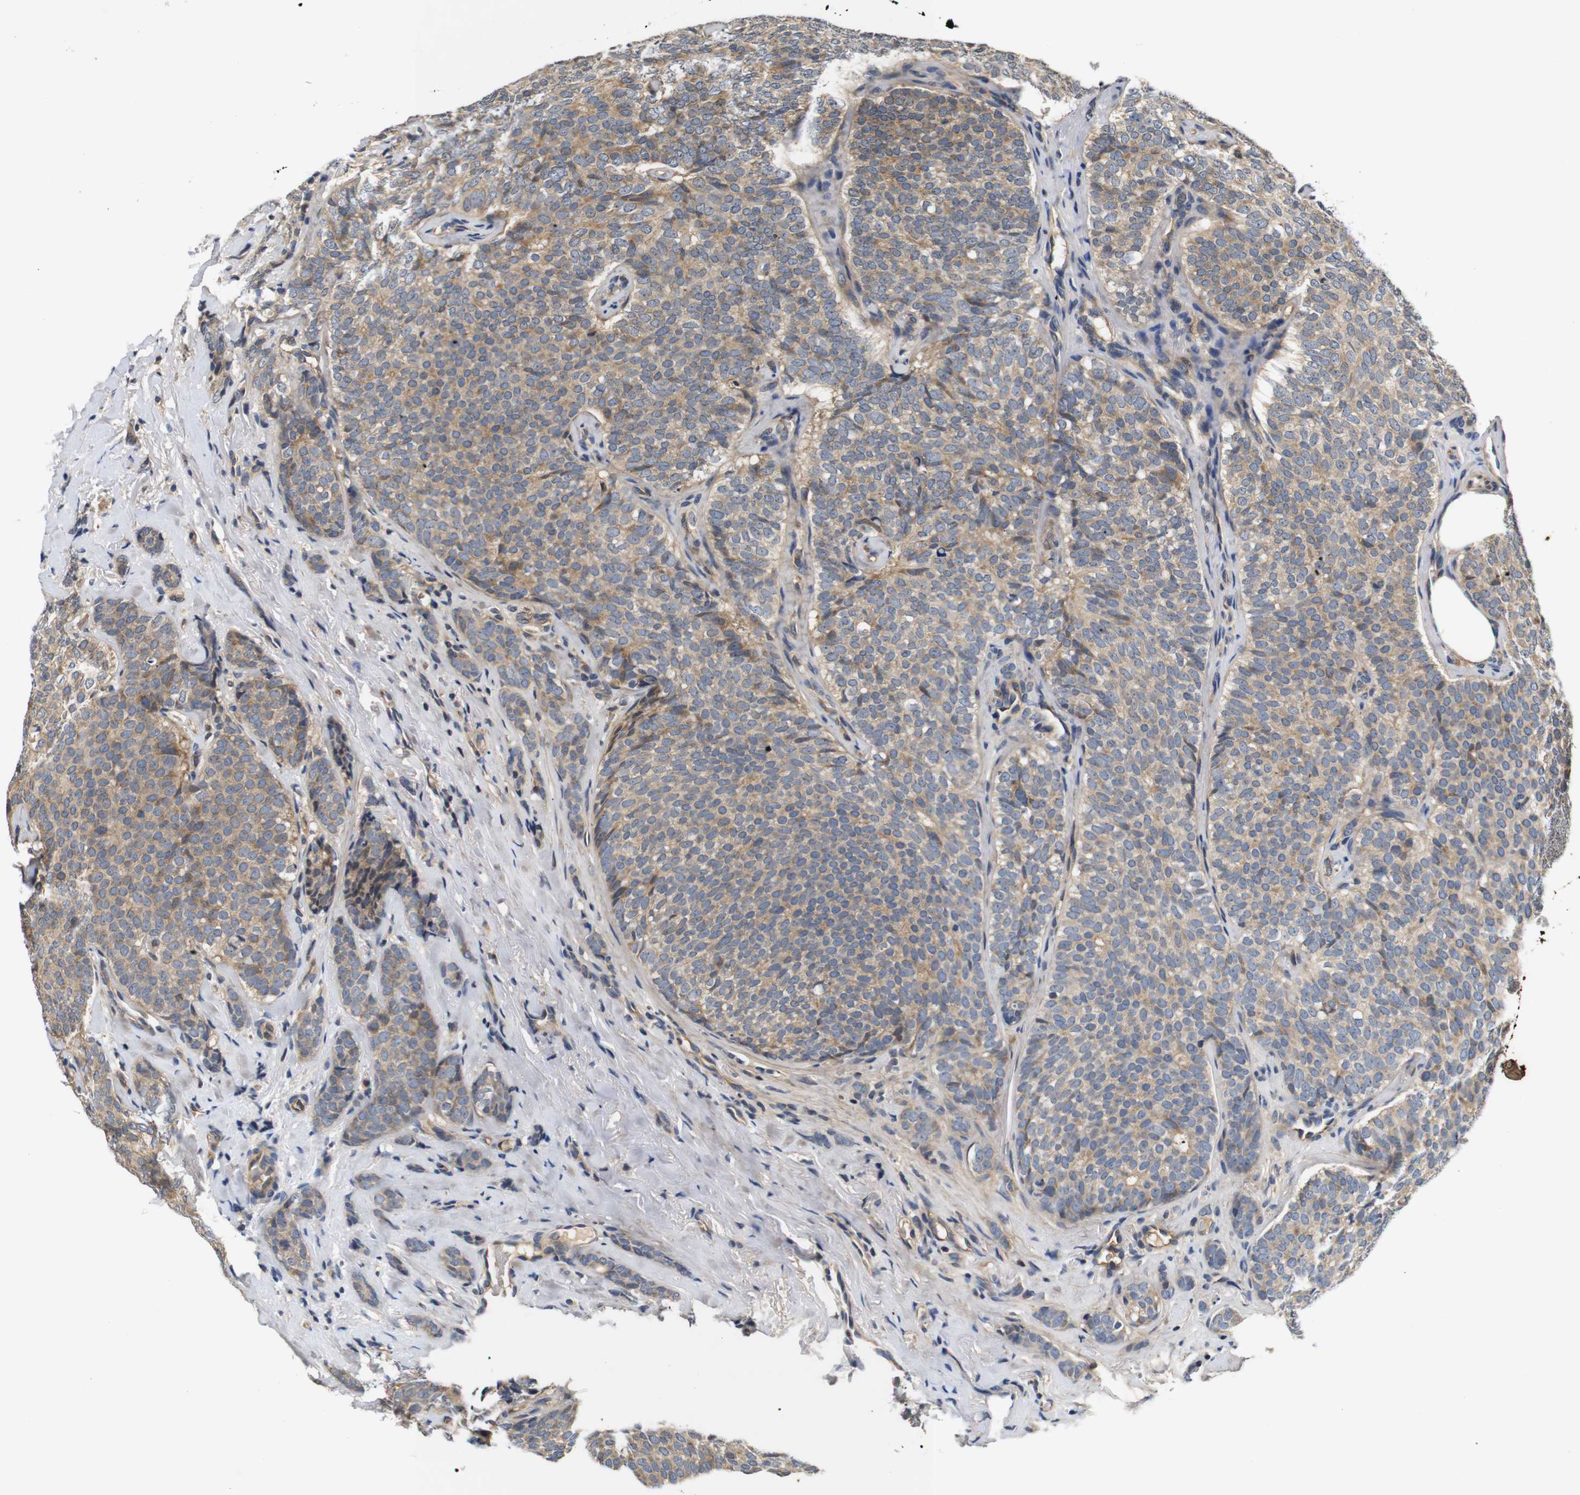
{"staining": {"intensity": "moderate", "quantity": ">75%", "location": "cytoplasmic/membranous"}, "tissue": "breast cancer", "cell_type": "Tumor cells", "image_type": "cancer", "snomed": [{"axis": "morphology", "description": "Lobular carcinoma"}, {"axis": "topography", "description": "Skin"}, {"axis": "topography", "description": "Breast"}], "caption": "Tumor cells exhibit medium levels of moderate cytoplasmic/membranous expression in about >75% of cells in human lobular carcinoma (breast).", "gene": "RIPK1", "patient": {"sex": "female", "age": 46}}